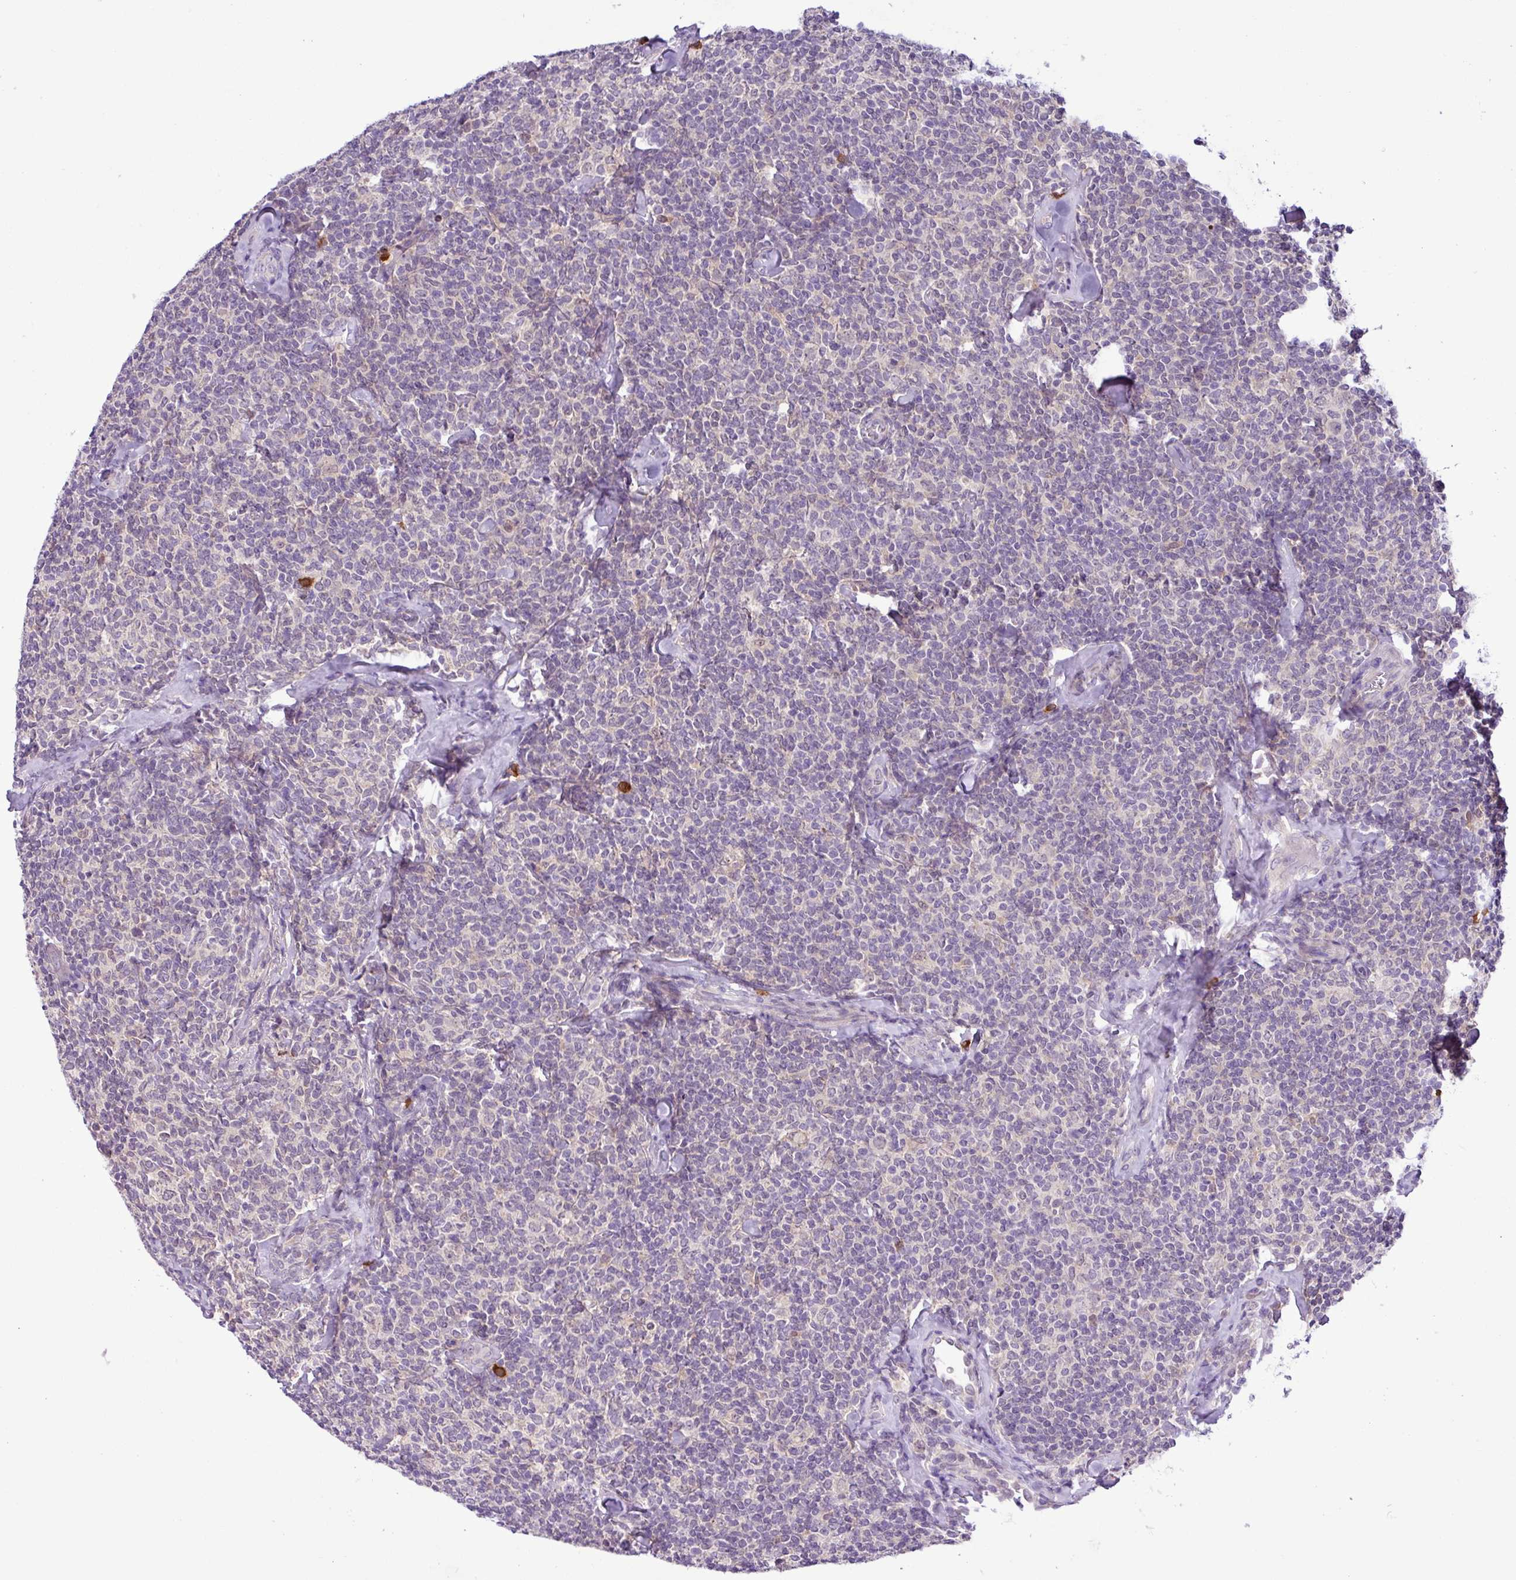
{"staining": {"intensity": "negative", "quantity": "none", "location": "none"}, "tissue": "lymphoma", "cell_type": "Tumor cells", "image_type": "cancer", "snomed": [{"axis": "morphology", "description": "Malignant lymphoma, non-Hodgkin's type, Low grade"}, {"axis": "topography", "description": "Lymph node"}], "caption": "Protein analysis of low-grade malignant lymphoma, non-Hodgkin's type shows no significant positivity in tumor cells.", "gene": "TONSL", "patient": {"sex": "female", "age": 56}}